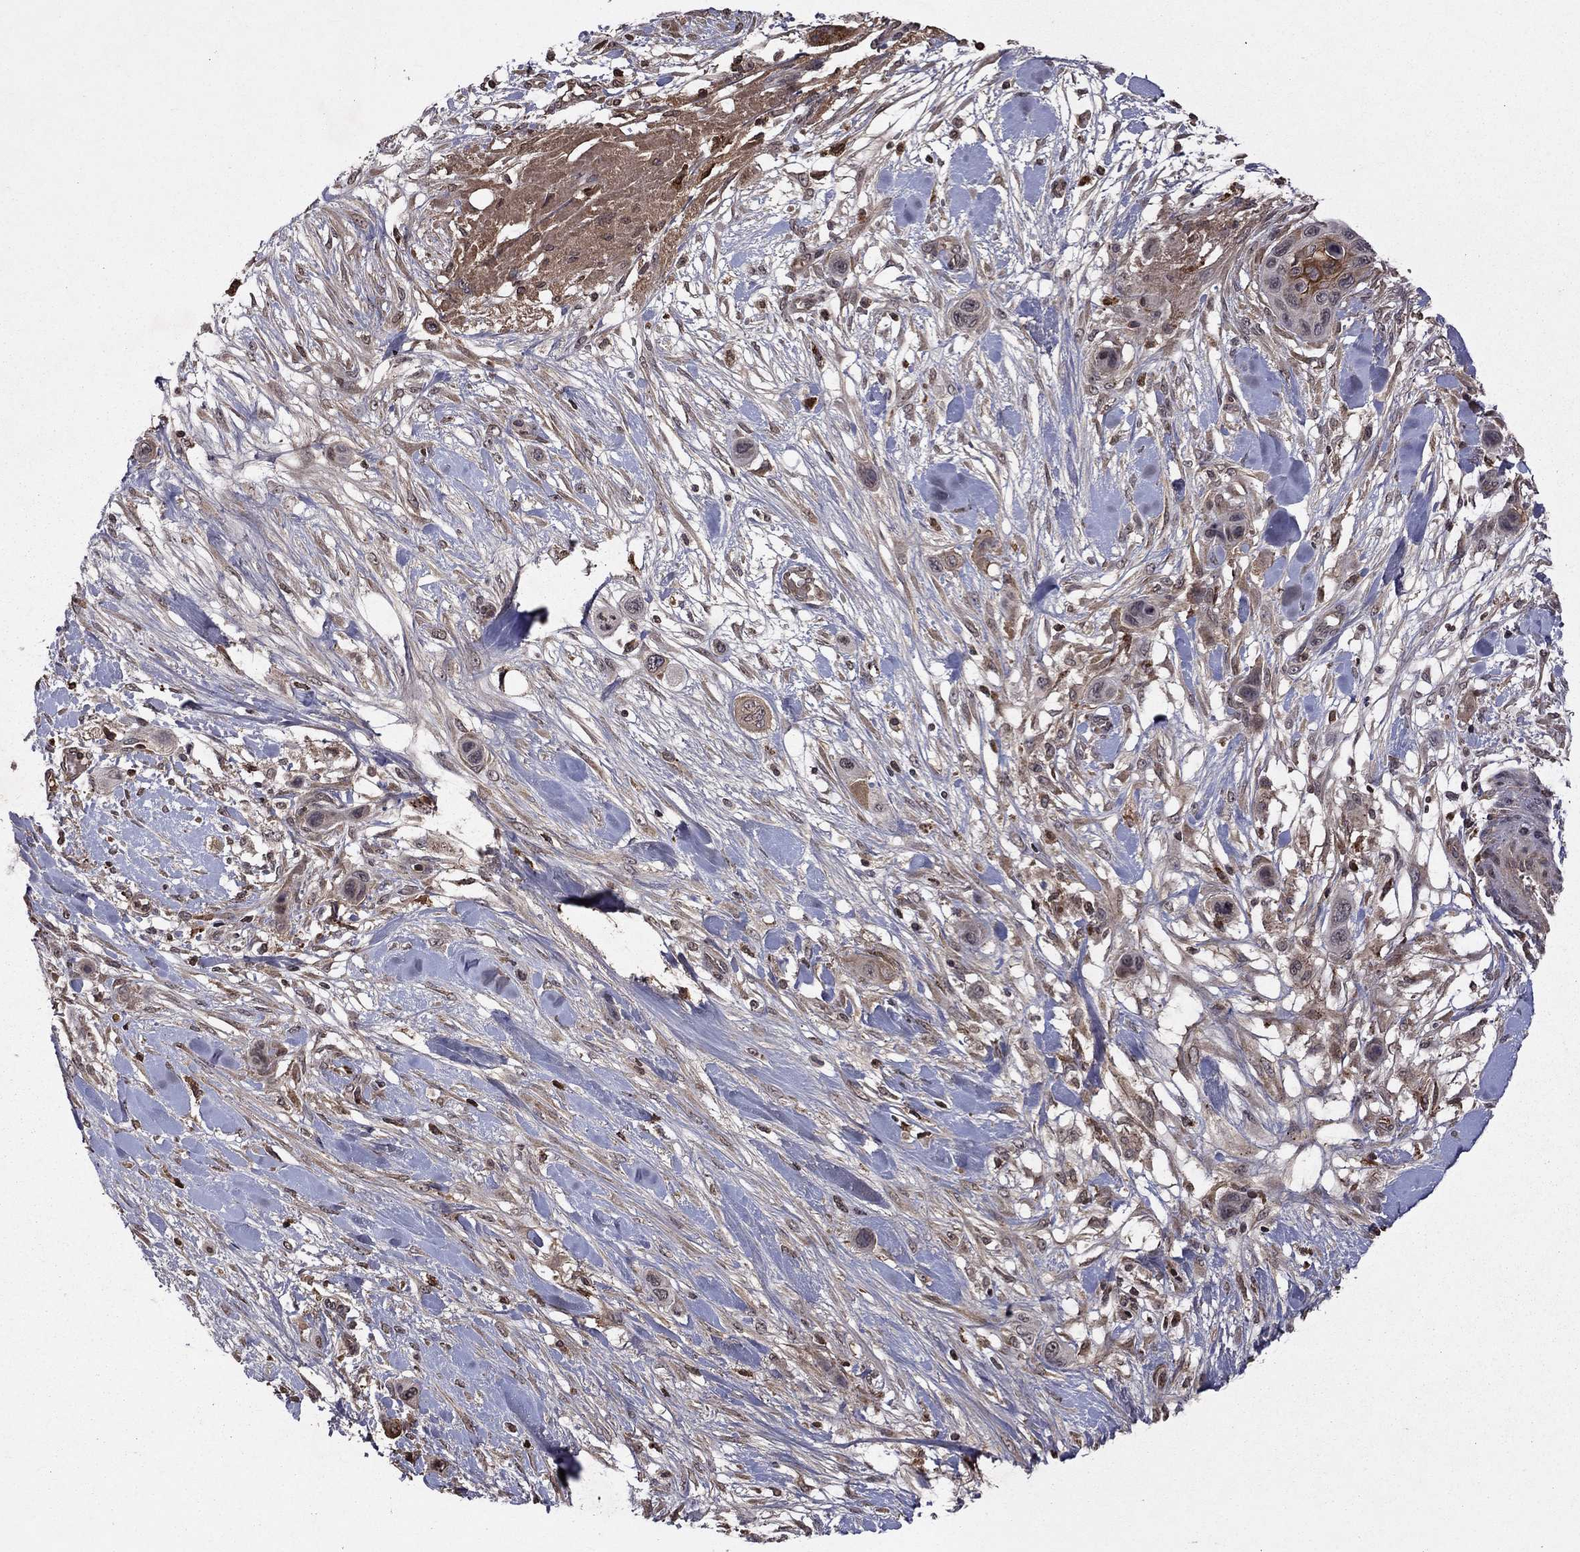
{"staining": {"intensity": "weak", "quantity": "<25%", "location": "cytoplasmic/membranous"}, "tissue": "skin cancer", "cell_type": "Tumor cells", "image_type": "cancer", "snomed": [{"axis": "morphology", "description": "Squamous cell carcinoma, NOS"}, {"axis": "topography", "description": "Skin"}], "caption": "The image reveals no staining of tumor cells in skin cancer (squamous cell carcinoma).", "gene": "NLGN1", "patient": {"sex": "male", "age": 79}}